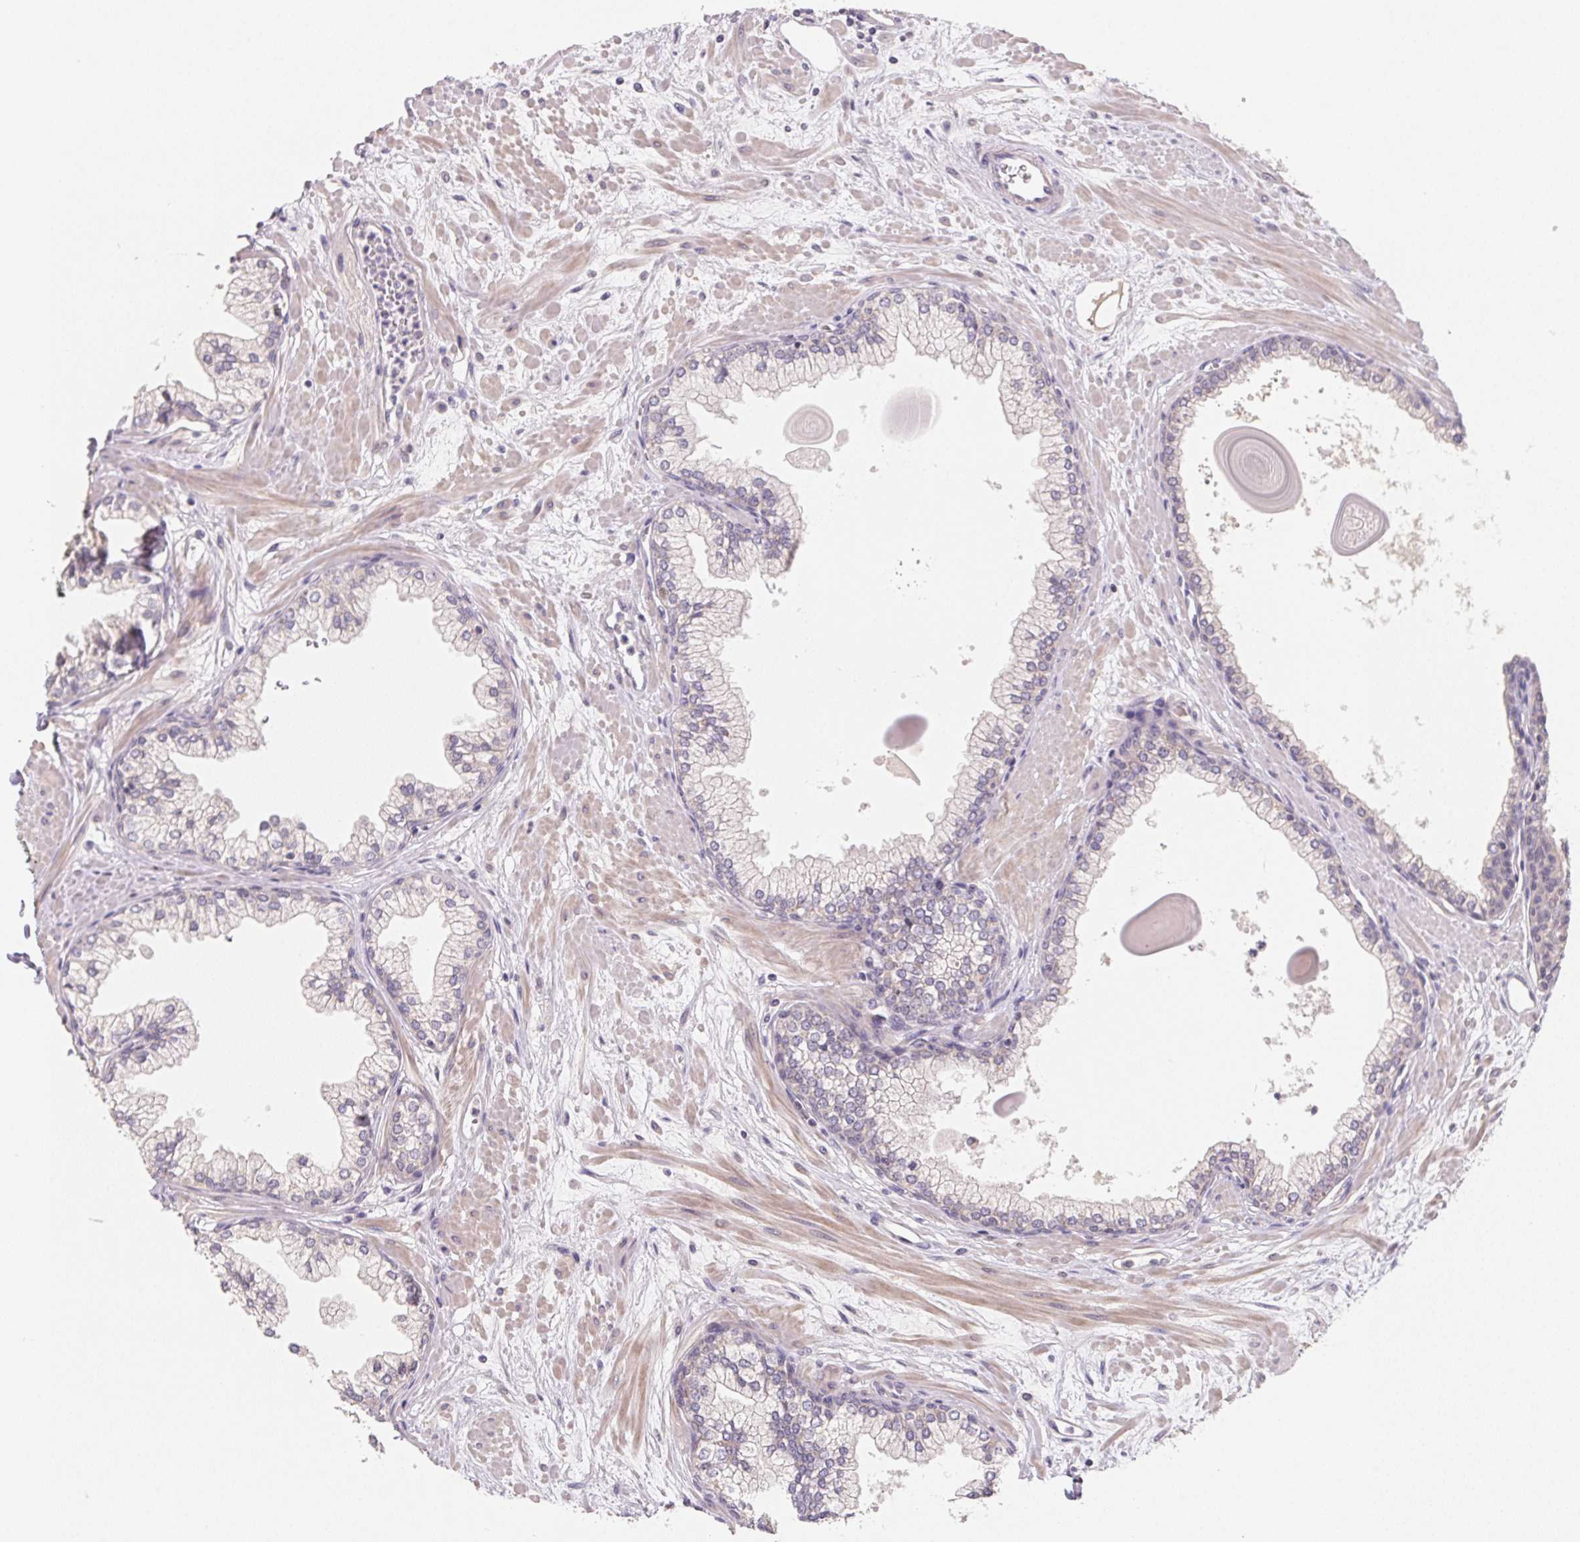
{"staining": {"intensity": "weak", "quantity": "<25%", "location": "cytoplasmic/membranous"}, "tissue": "prostate", "cell_type": "Glandular cells", "image_type": "normal", "snomed": [{"axis": "morphology", "description": "Normal tissue, NOS"}, {"axis": "topography", "description": "Prostate"}, {"axis": "topography", "description": "Peripheral nerve tissue"}], "caption": "IHC micrograph of benign human prostate stained for a protein (brown), which reveals no staining in glandular cells.", "gene": "KIFC1", "patient": {"sex": "male", "age": 61}}